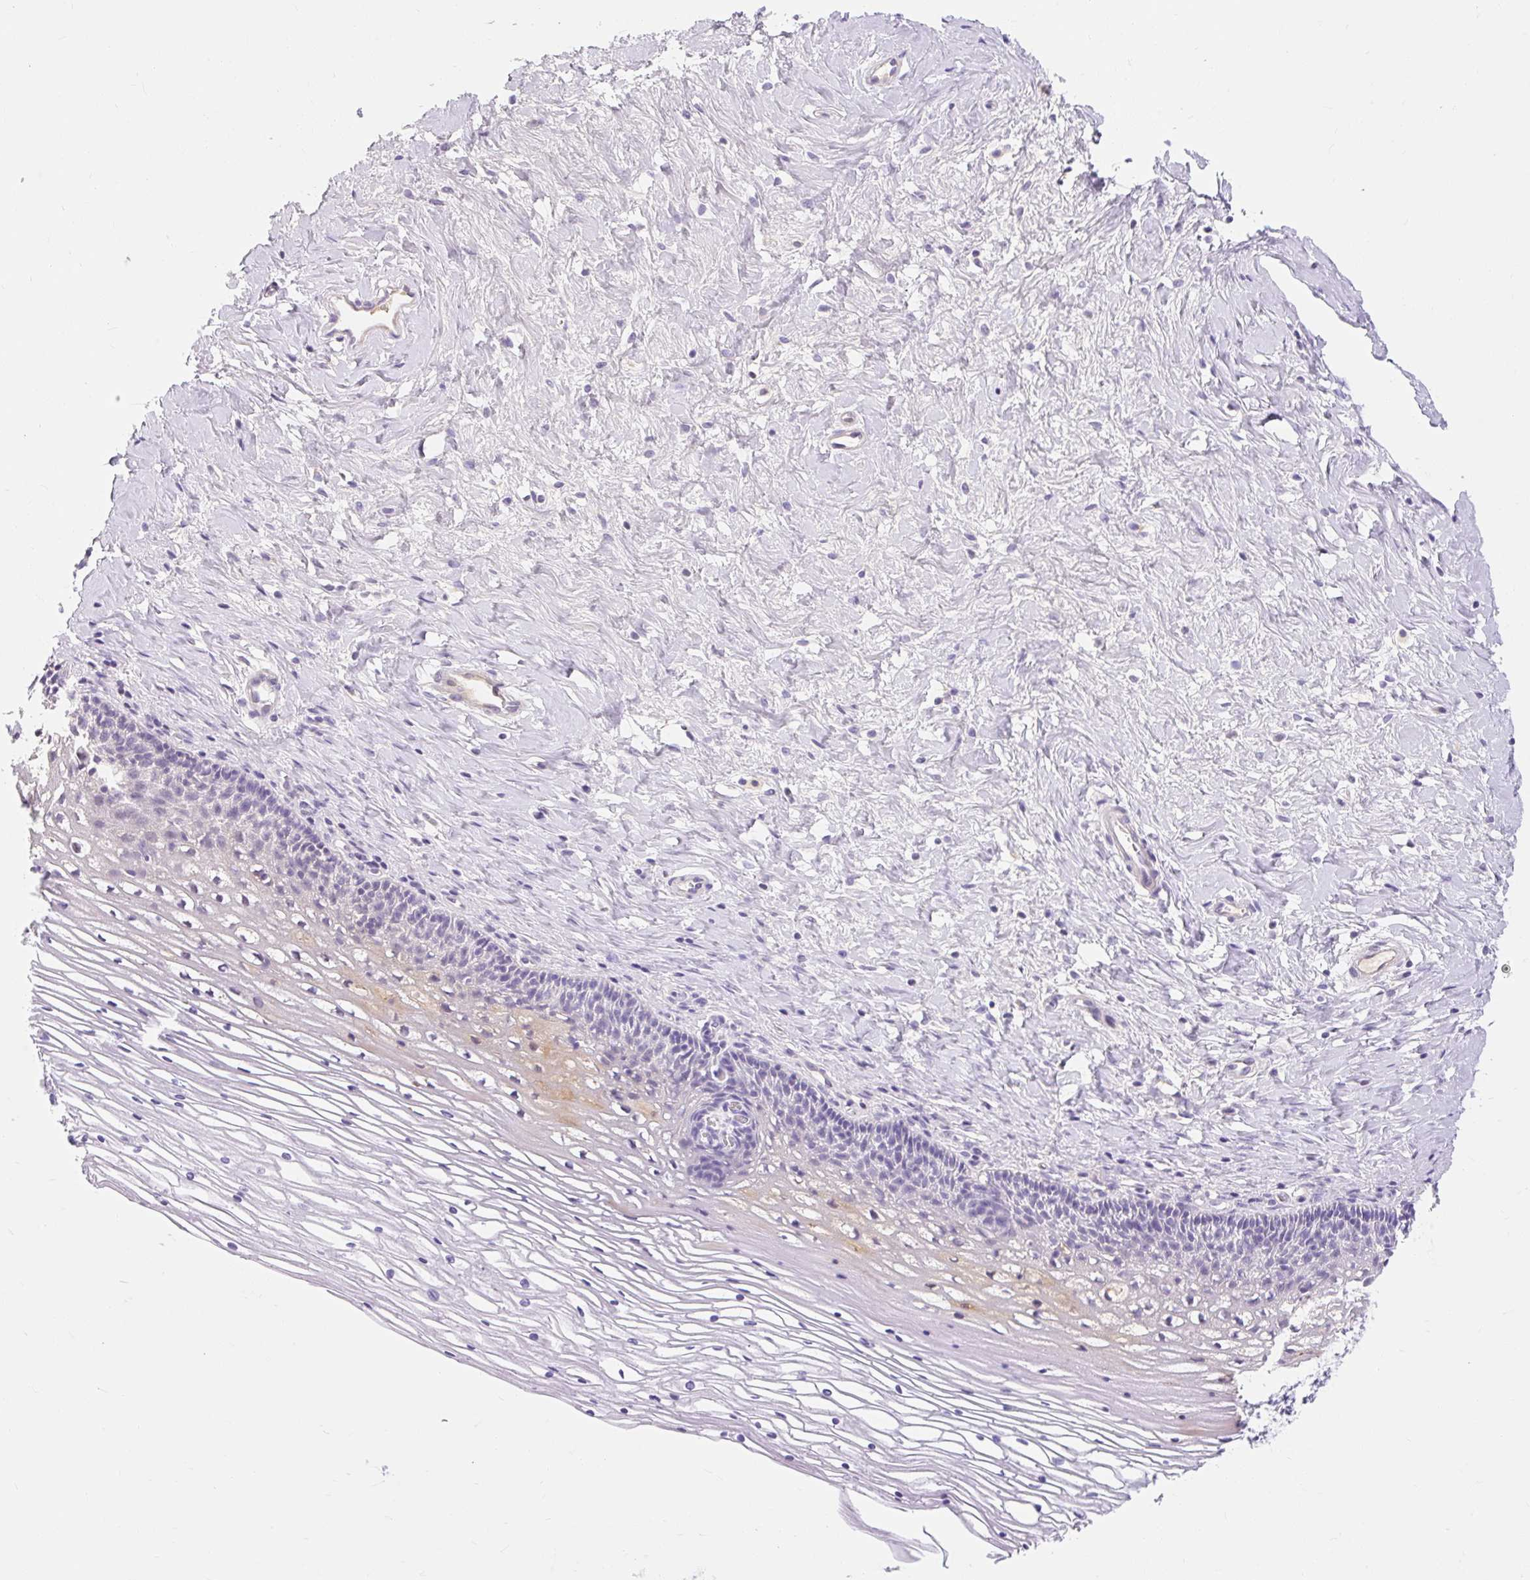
{"staining": {"intensity": "negative", "quantity": "none", "location": "none"}, "tissue": "cervix", "cell_type": "Glandular cells", "image_type": "normal", "snomed": [{"axis": "morphology", "description": "Normal tissue, NOS"}, {"axis": "topography", "description": "Cervix"}], "caption": "Glandular cells show no significant expression in benign cervix. The staining is performed using DAB brown chromogen with nuclei counter-stained in using hematoxylin.", "gene": "SLC28A1", "patient": {"sex": "female", "age": 36}}